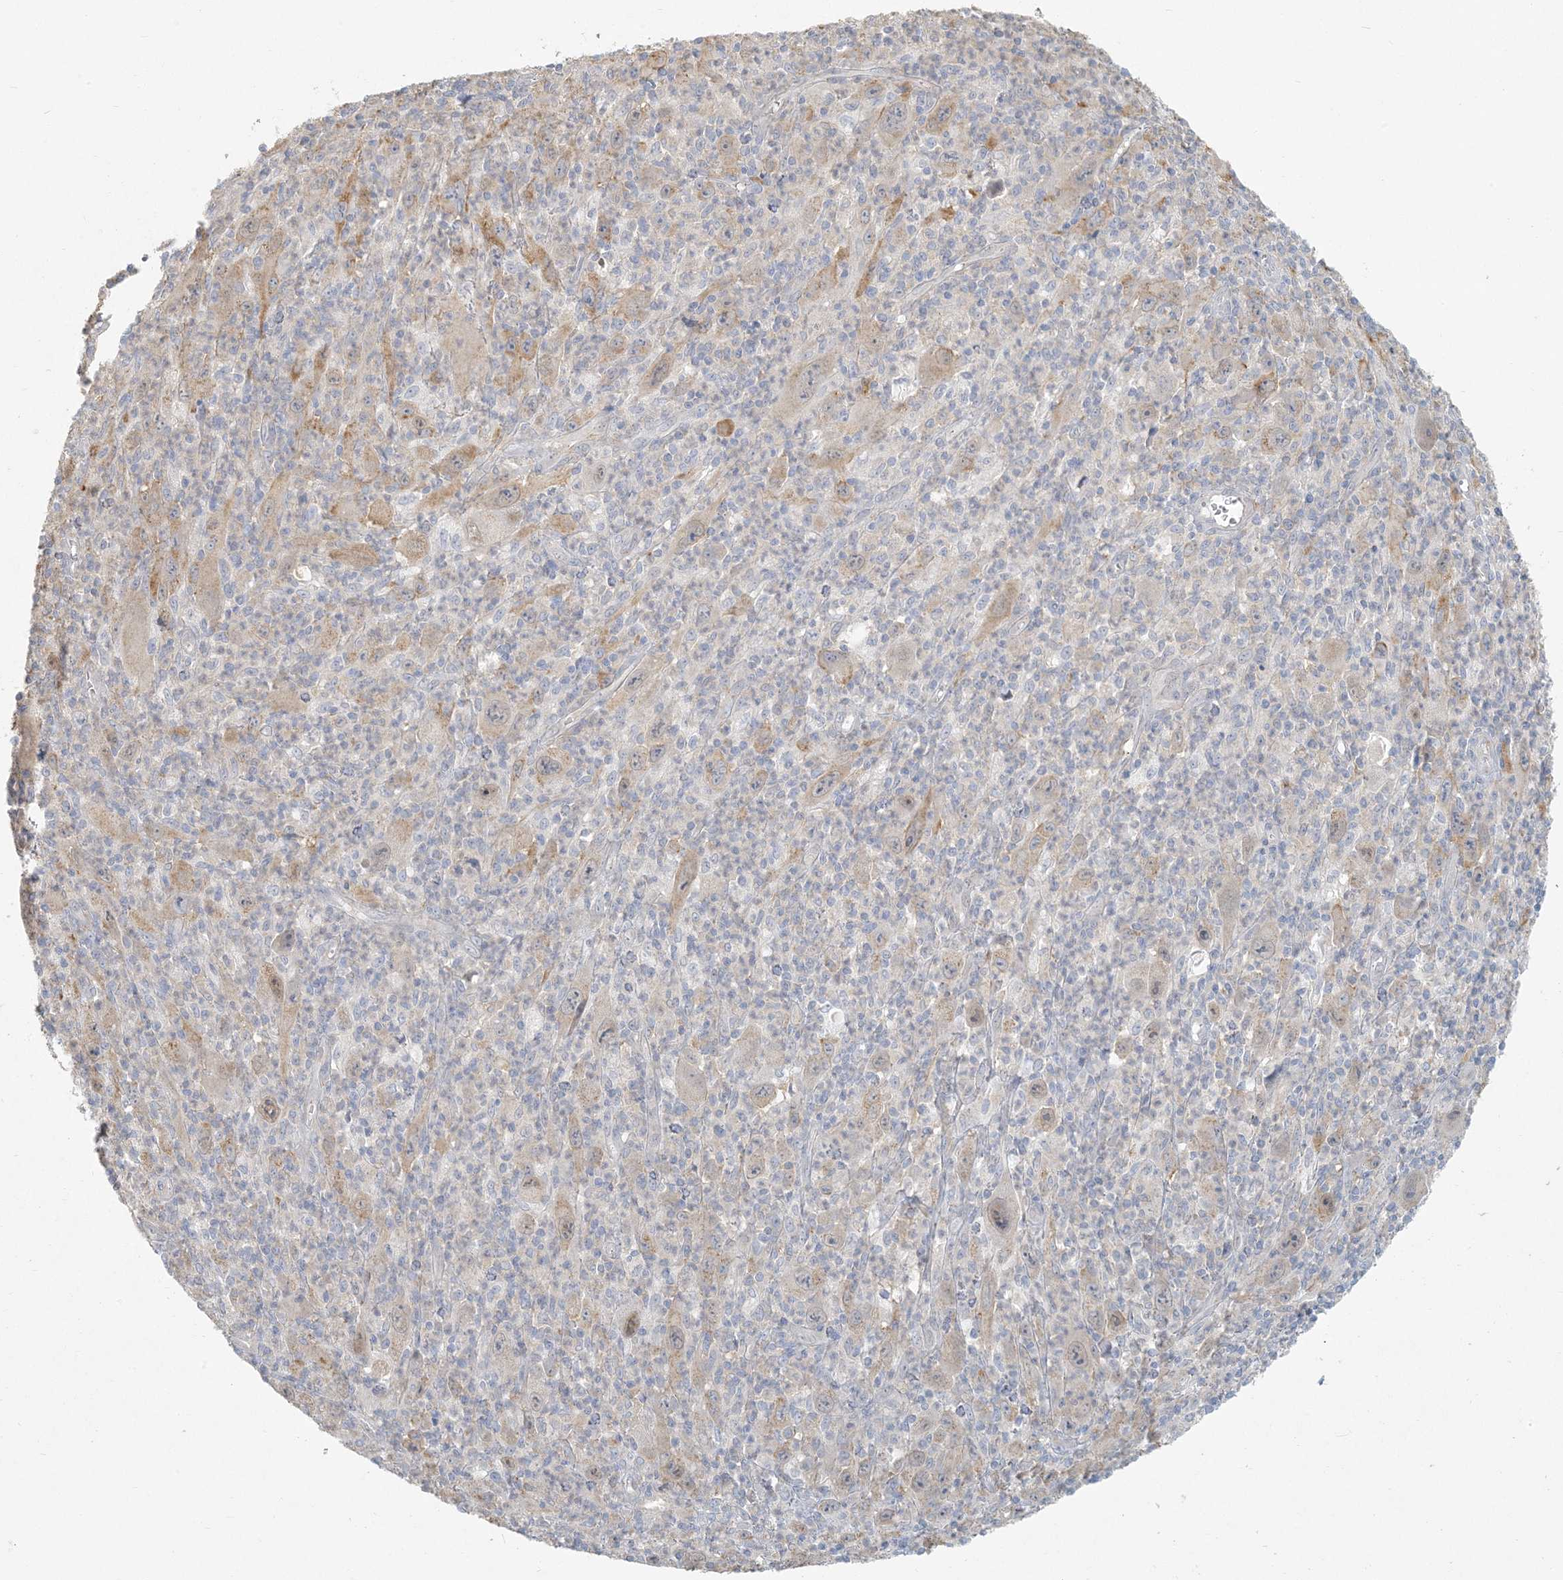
{"staining": {"intensity": "weak", "quantity": "25%-75%", "location": "cytoplasmic/membranous"}, "tissue": "melanoma", "cell_type": "Tumor cells", "image_type": "cancer", "snomed": [{"axis": "morphology", "description": "Malignant melanoma, Metastatic site"}, {"axis": "topography", "description": "Skin"}], "caption": "This micrograph demonstrates immunohistochemistry staining of human melanoma, with low weak cytoplasmic/membranous staining in approximately 25%-75% of tumor cells.", "gene": "HACL1", "patient": {"sex": "female", "age": 56}}